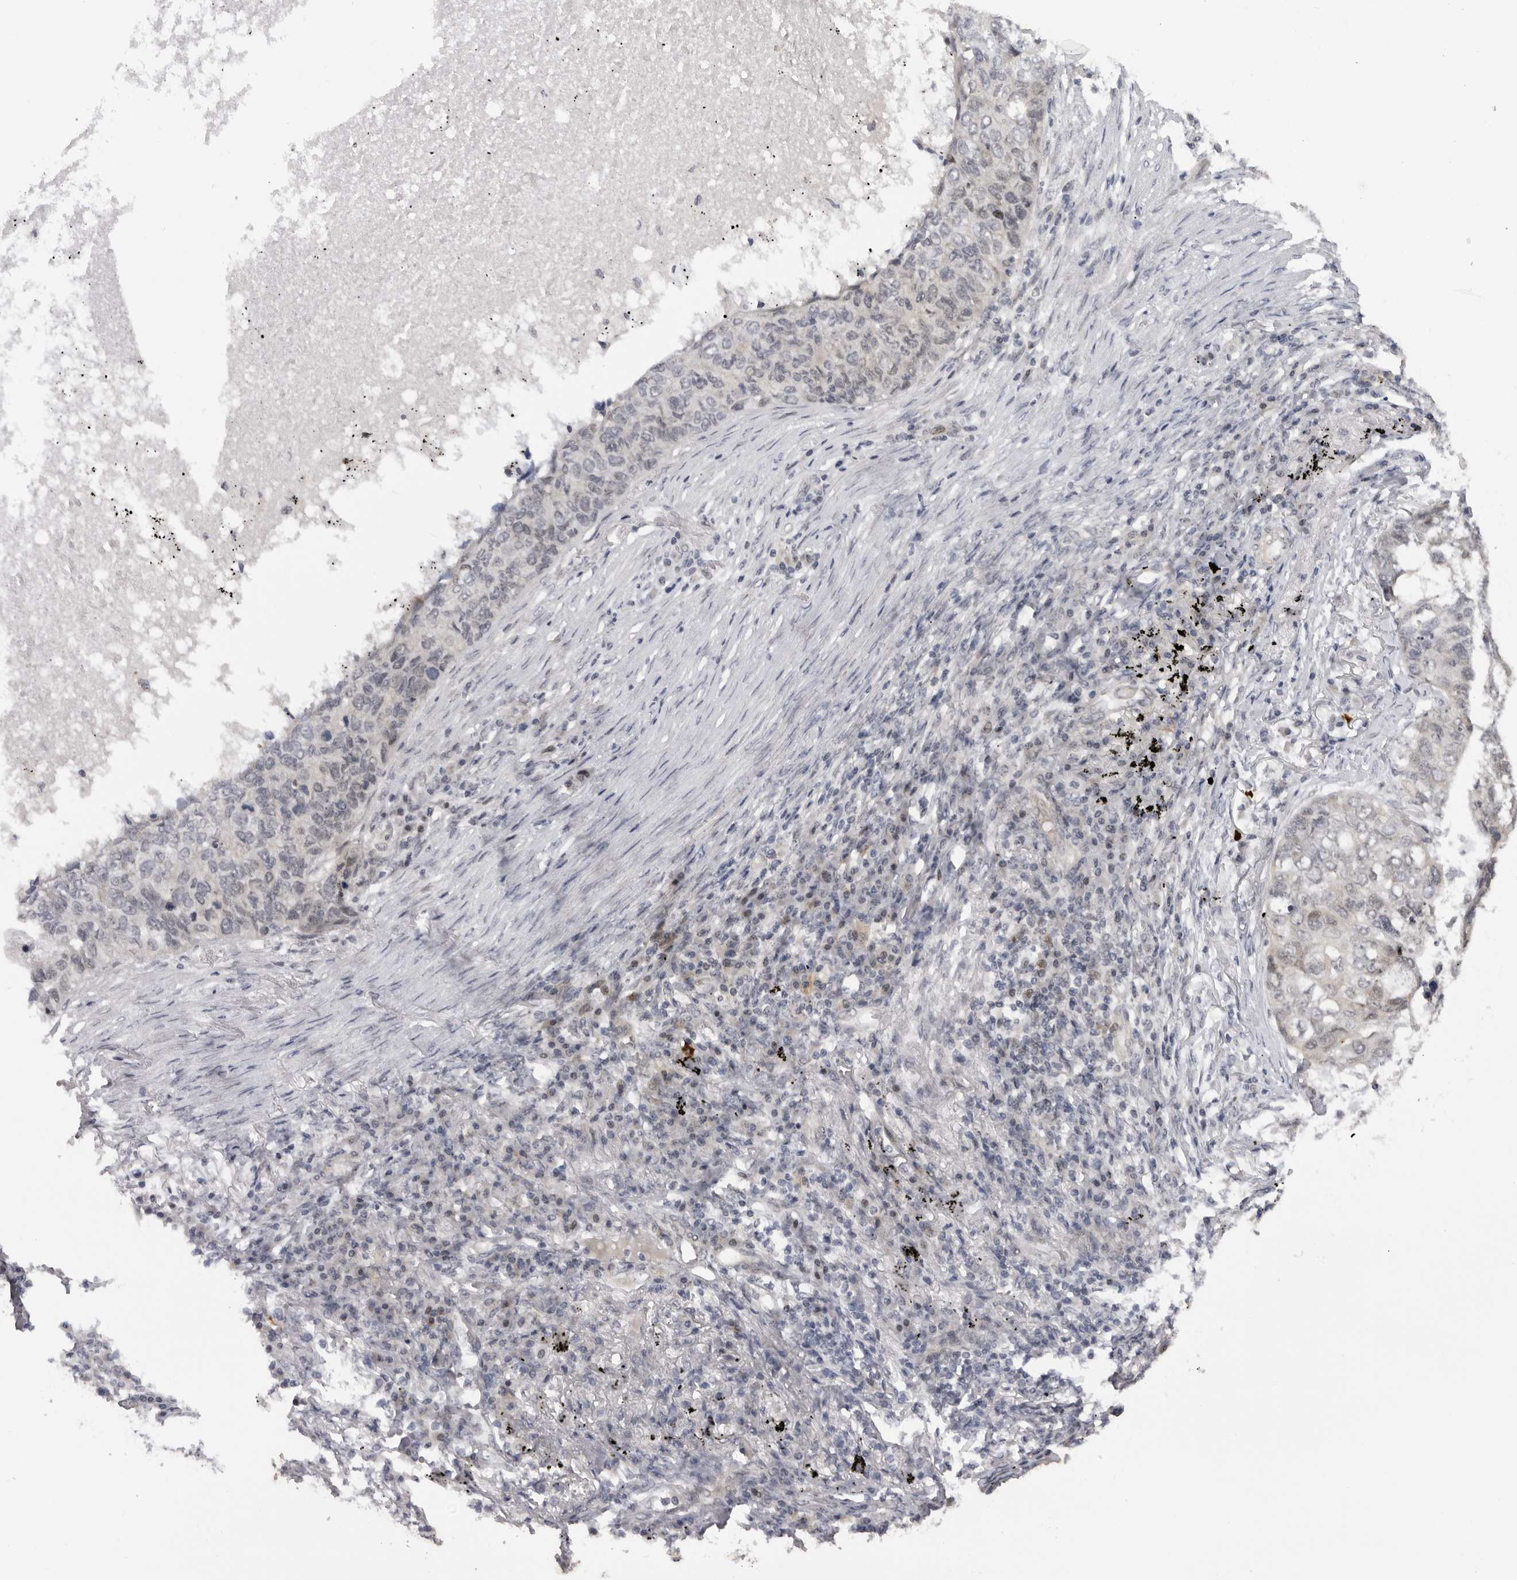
{"staining": {"intensity": "negative", "quantity": "none", "location": "none"}, "tissue": "lung cancer", "cell_type": "Tumor cells", "image_type": "cancer", "snomed": [{"axis": "morphology", "description": "Squamous cell carcinoma, NOS"}, {"axis": "topography", "description": "Lung"}], "caption": "Squamous cell carcinoma (lung) stained for a protein using immunohistochemistry (IHC) shows no expression tumor cells.", "gene": "ALPK2", "patient": {"sex": "female", "age": 63}}